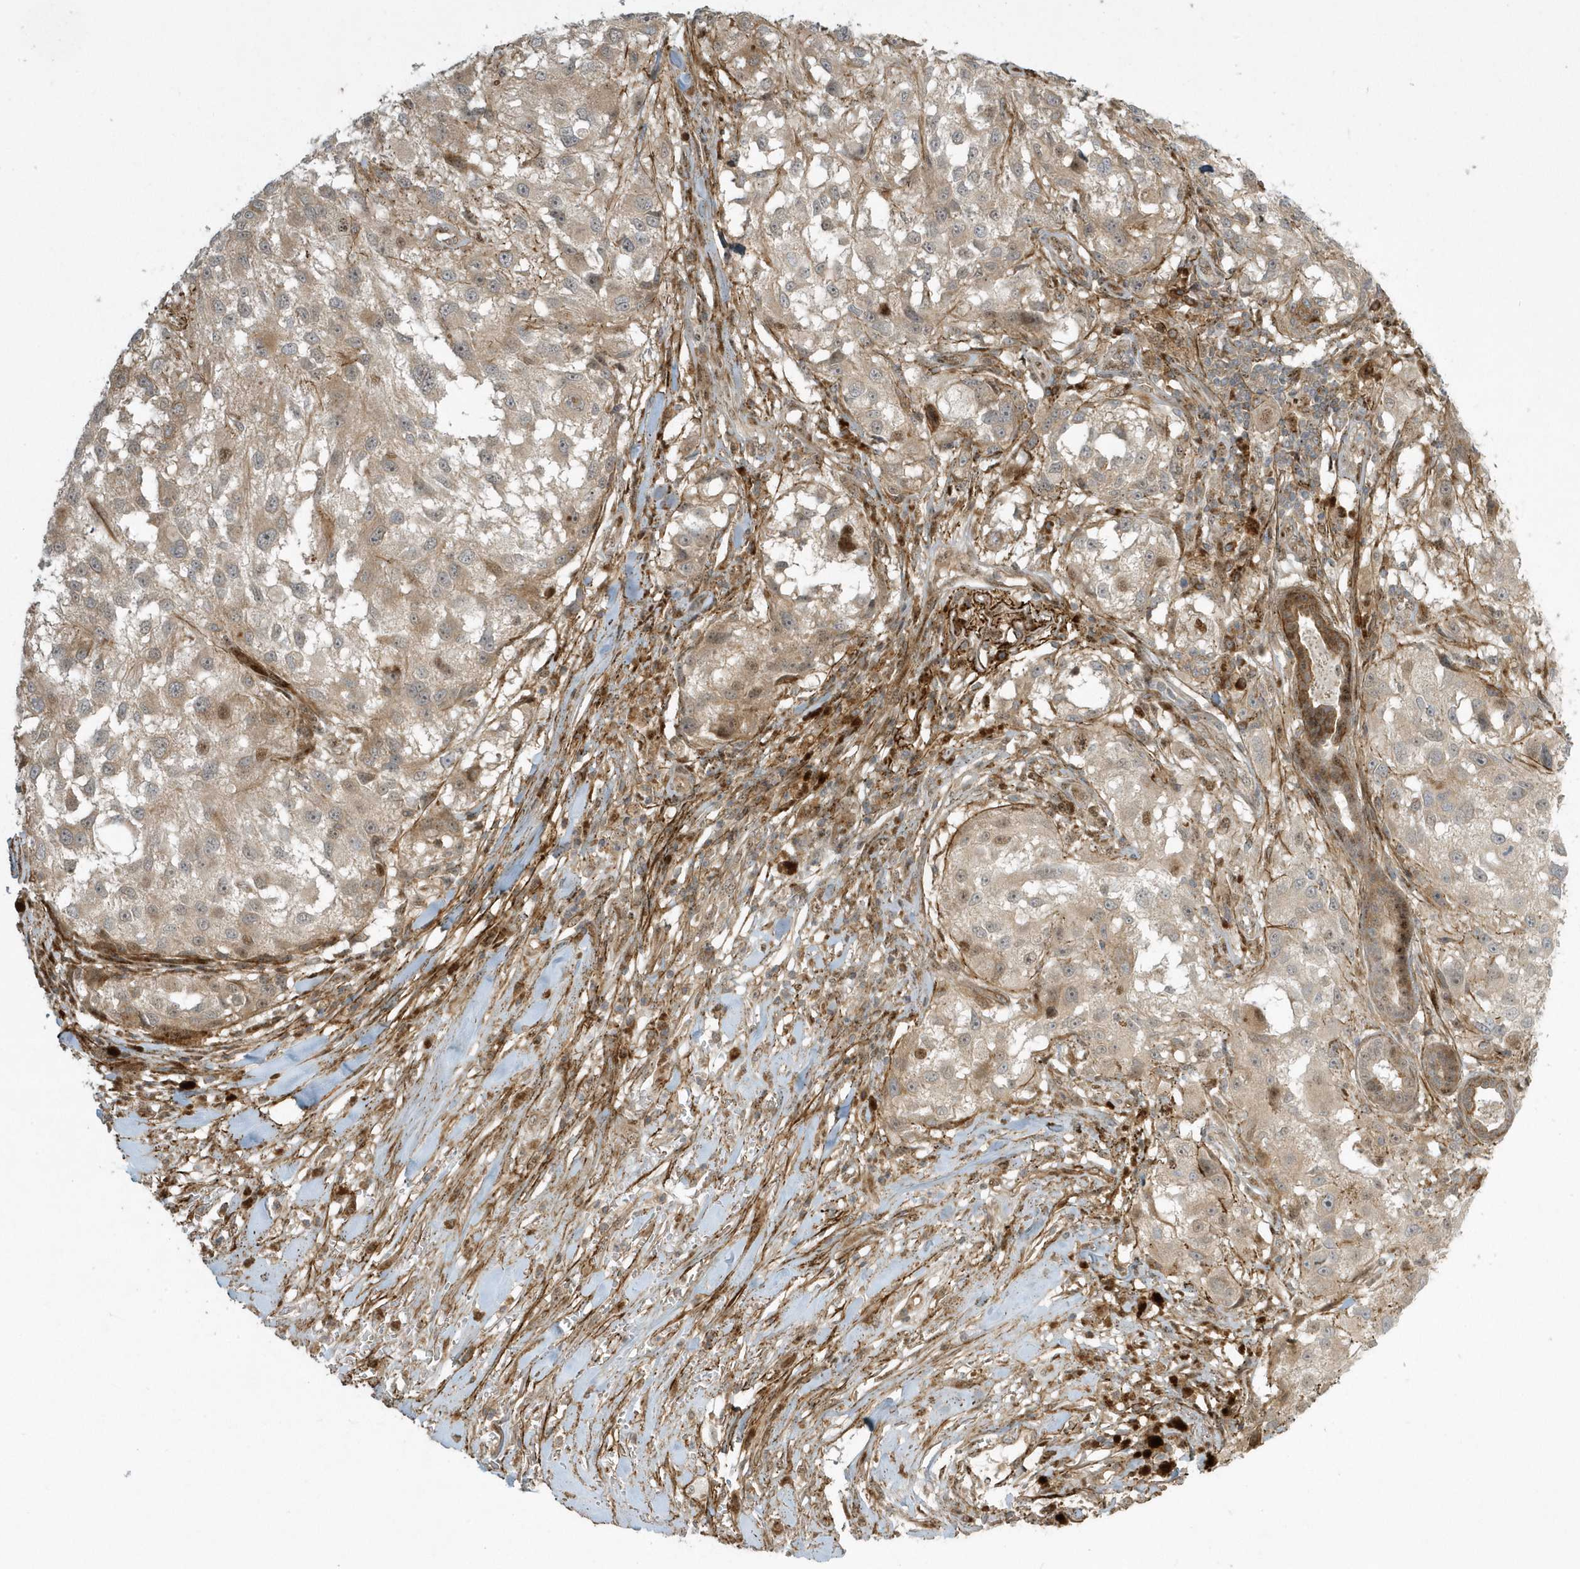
{"staining": {"intensity": "moderate", "quantity": "<25%", "location": "nuclear"}, "tissue": "melanoma", "cell_type": "Tumor cells", "image_type": "cancer", "snomed": [{"axis": "morphology", "description": "Necrosis, NOS"}, {"axis": "morphology", "description": "Malignant melanoma, NOS"}, {"axis": "topography", "description": "Skin"}], "caption": "Immunohistochemistry (IHC) (DAB (3,3'-diaminobenzidine)) staining of malignant melanoma shows moderate nuclear protein expression in approximately <25% of tumor cells.", "gene": "MASP2", "patient": {"sex": "female", "age": 87}}